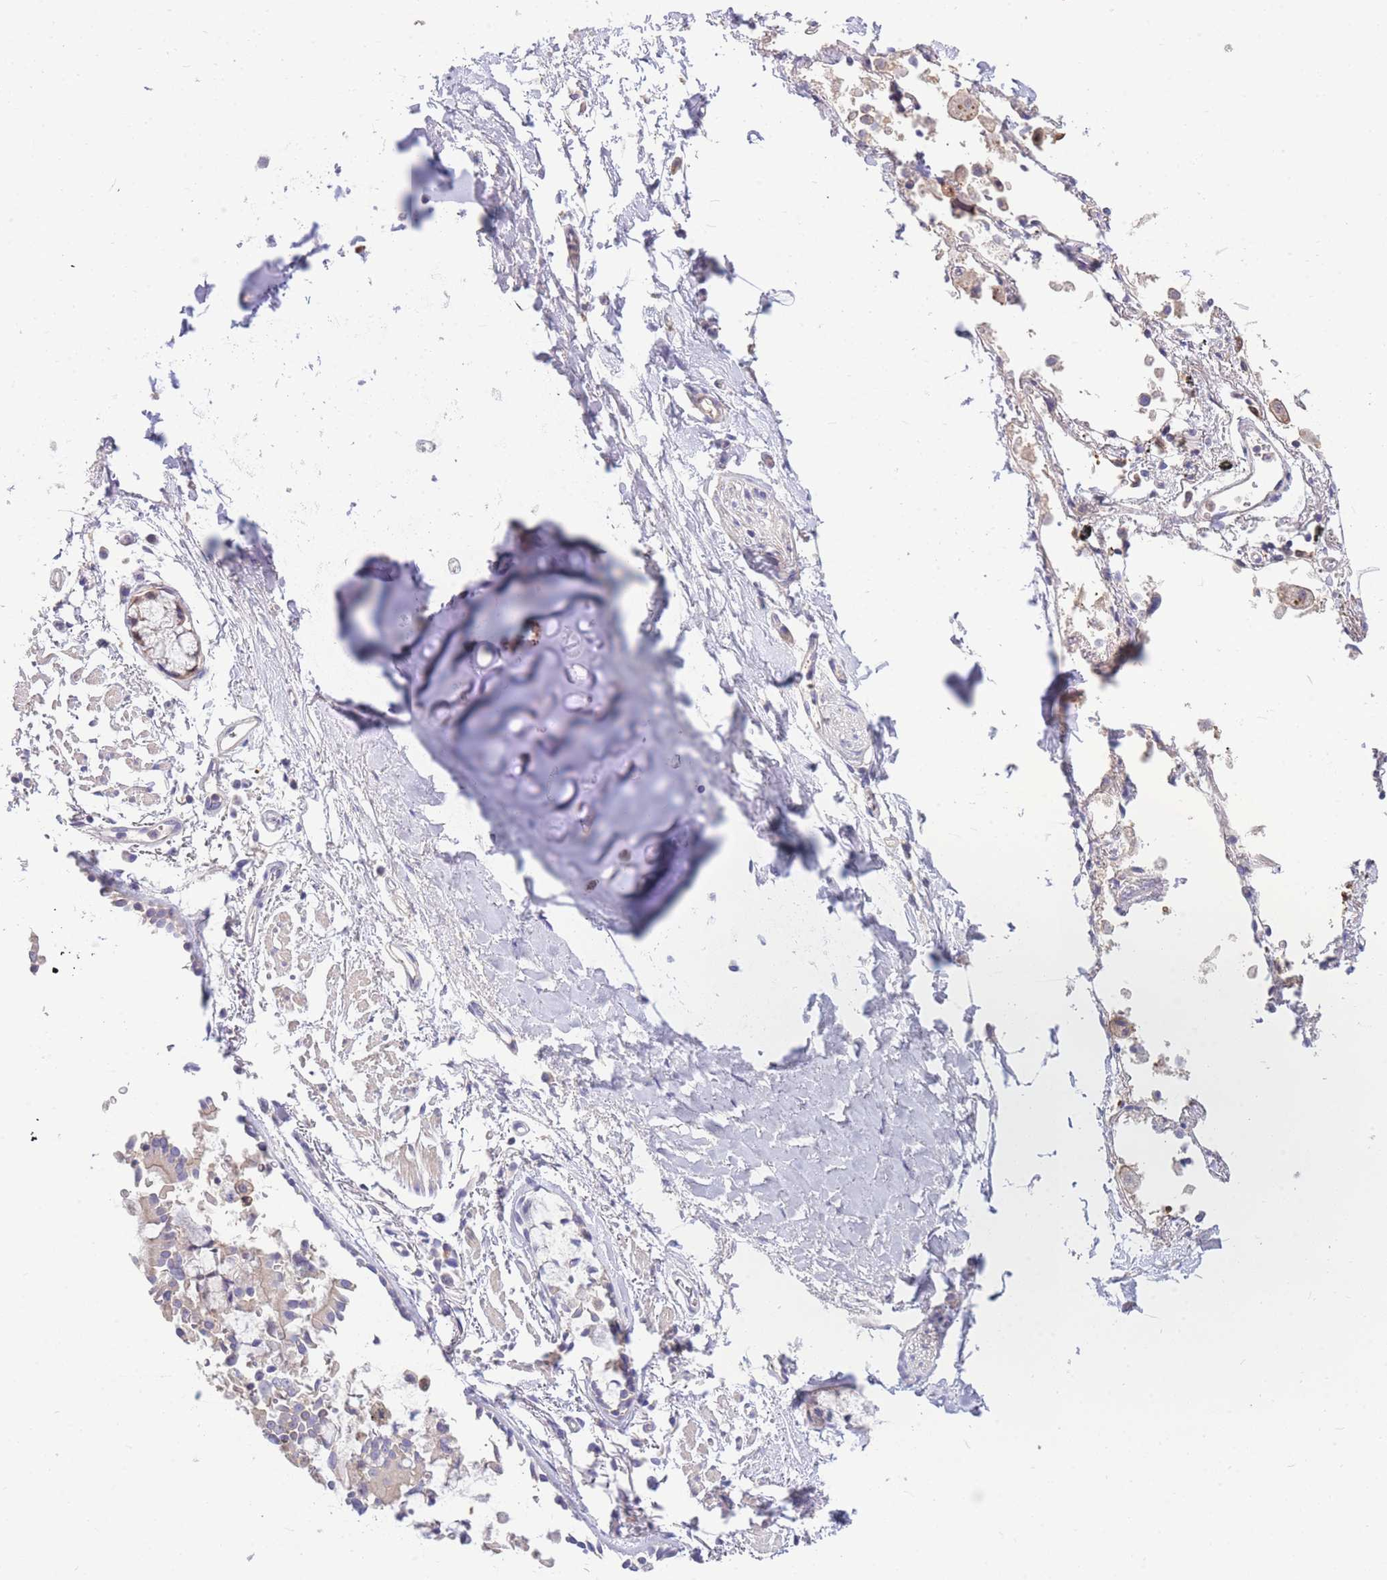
{"staining": {"intensity": "negative", "quantity": "none", "location": "none"}, "tissue": "adipose tissue", "cell_type": "Adipocytes", "image_type": "normal", "snomed": [{"axis": "morphology", "description": "Normal tissue, NOS"}, {"axis": "topography", "description": "Cartilage tissue"}], "caption": "Immunohistochemistry micrograph of normal adipose tissue: adipose tissue stained with DAB (3,3'-diaminobenzidine) displays no significant protein positivity in adipocytes.", "gene": "OR5T1", "patient": {"sex": "male", "age": 73}}